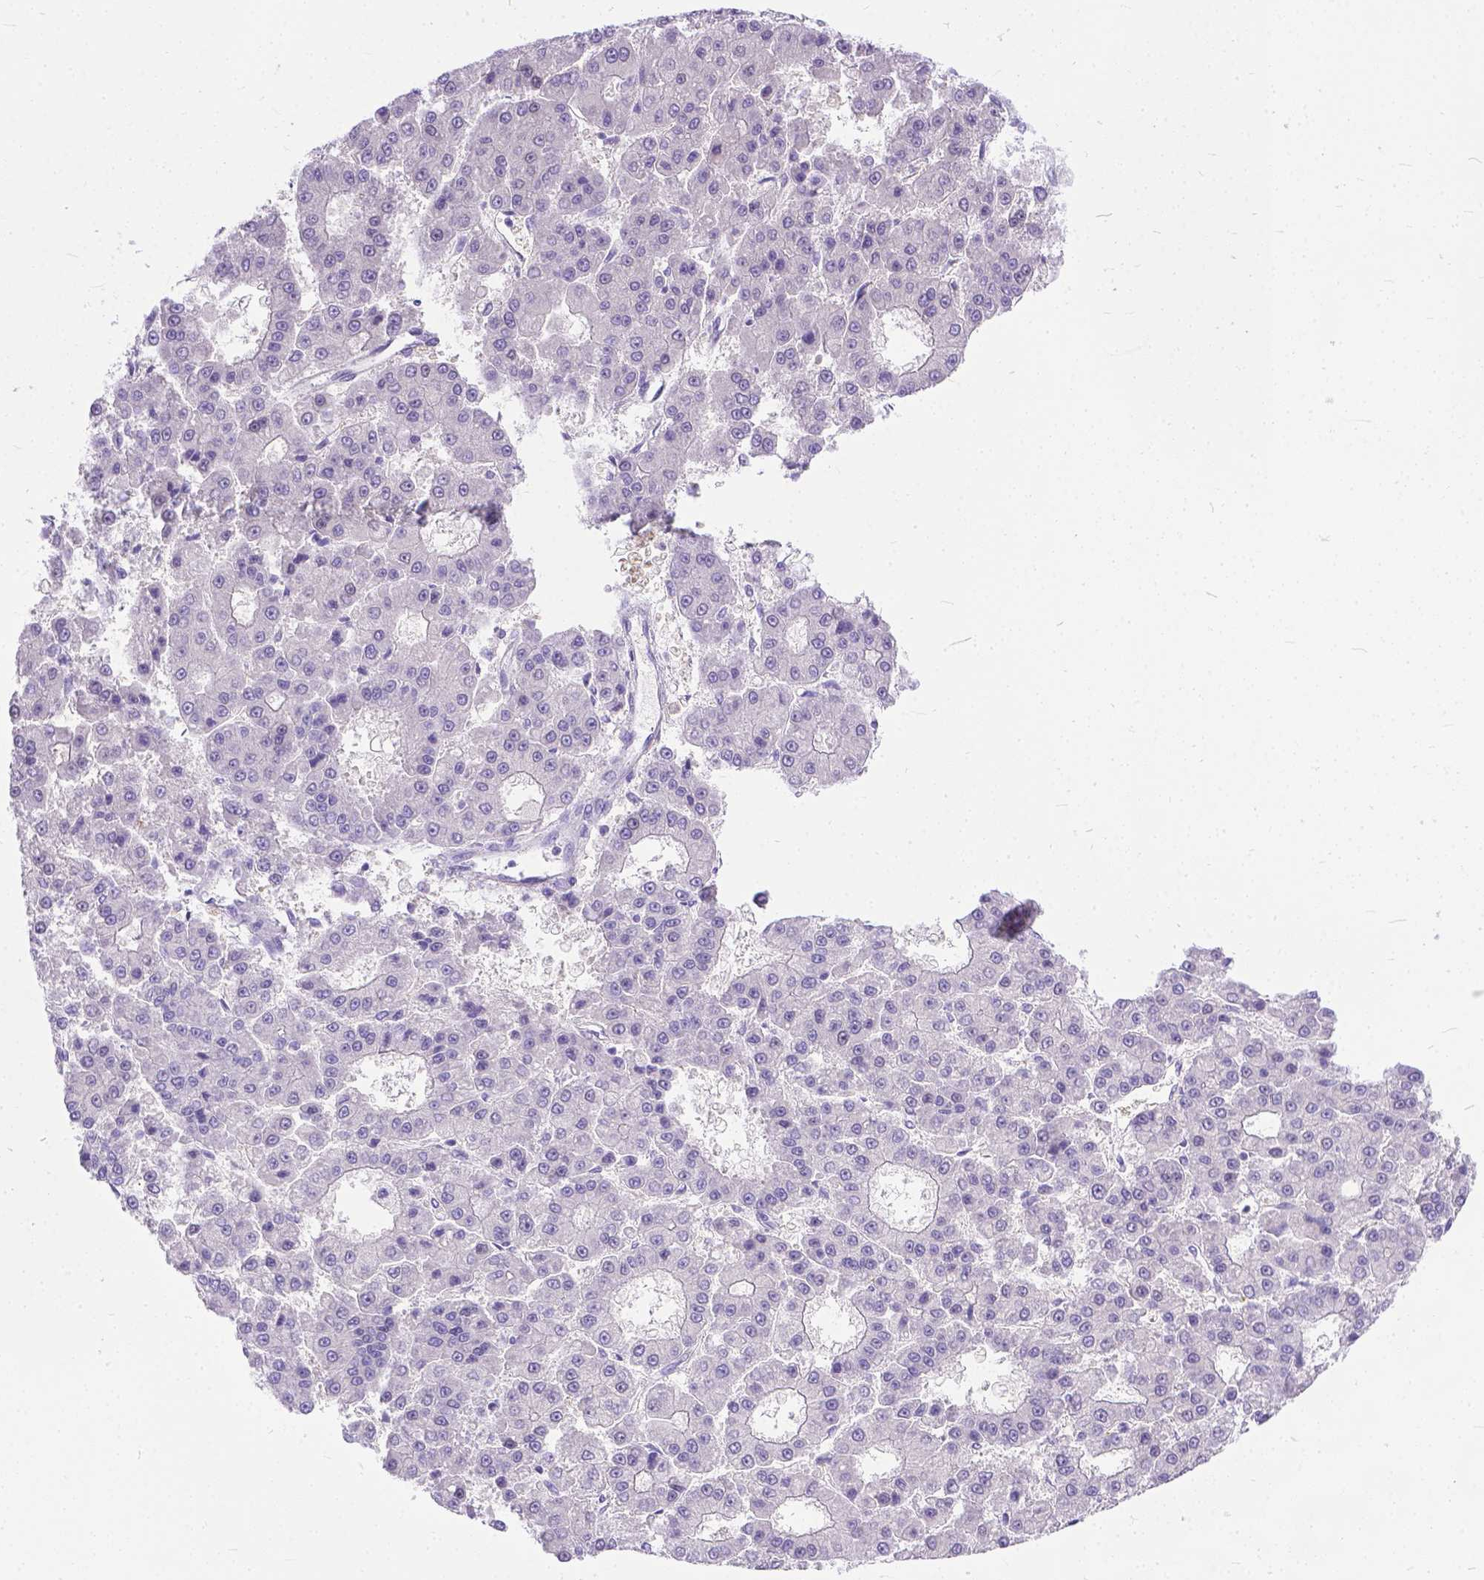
{"staining": {"intensity": "negative", "quantity": "none", "location": "none"}, "tissue": "liver cancer", "cell_type": "Tumor cells", "image_type": "cancer", "snomed": [{"axis": "morphology", "description": "Carcinoma, Hepatocellular, NOS"}, {"axis": "topography", "description": "Liver"}], "caption": "Immunohistochemical staining of human liver cancer demonstrates no significant expression in tumor cells.", "gene": "TTLL6", "patient": {"sex": "male", "age": 70}}